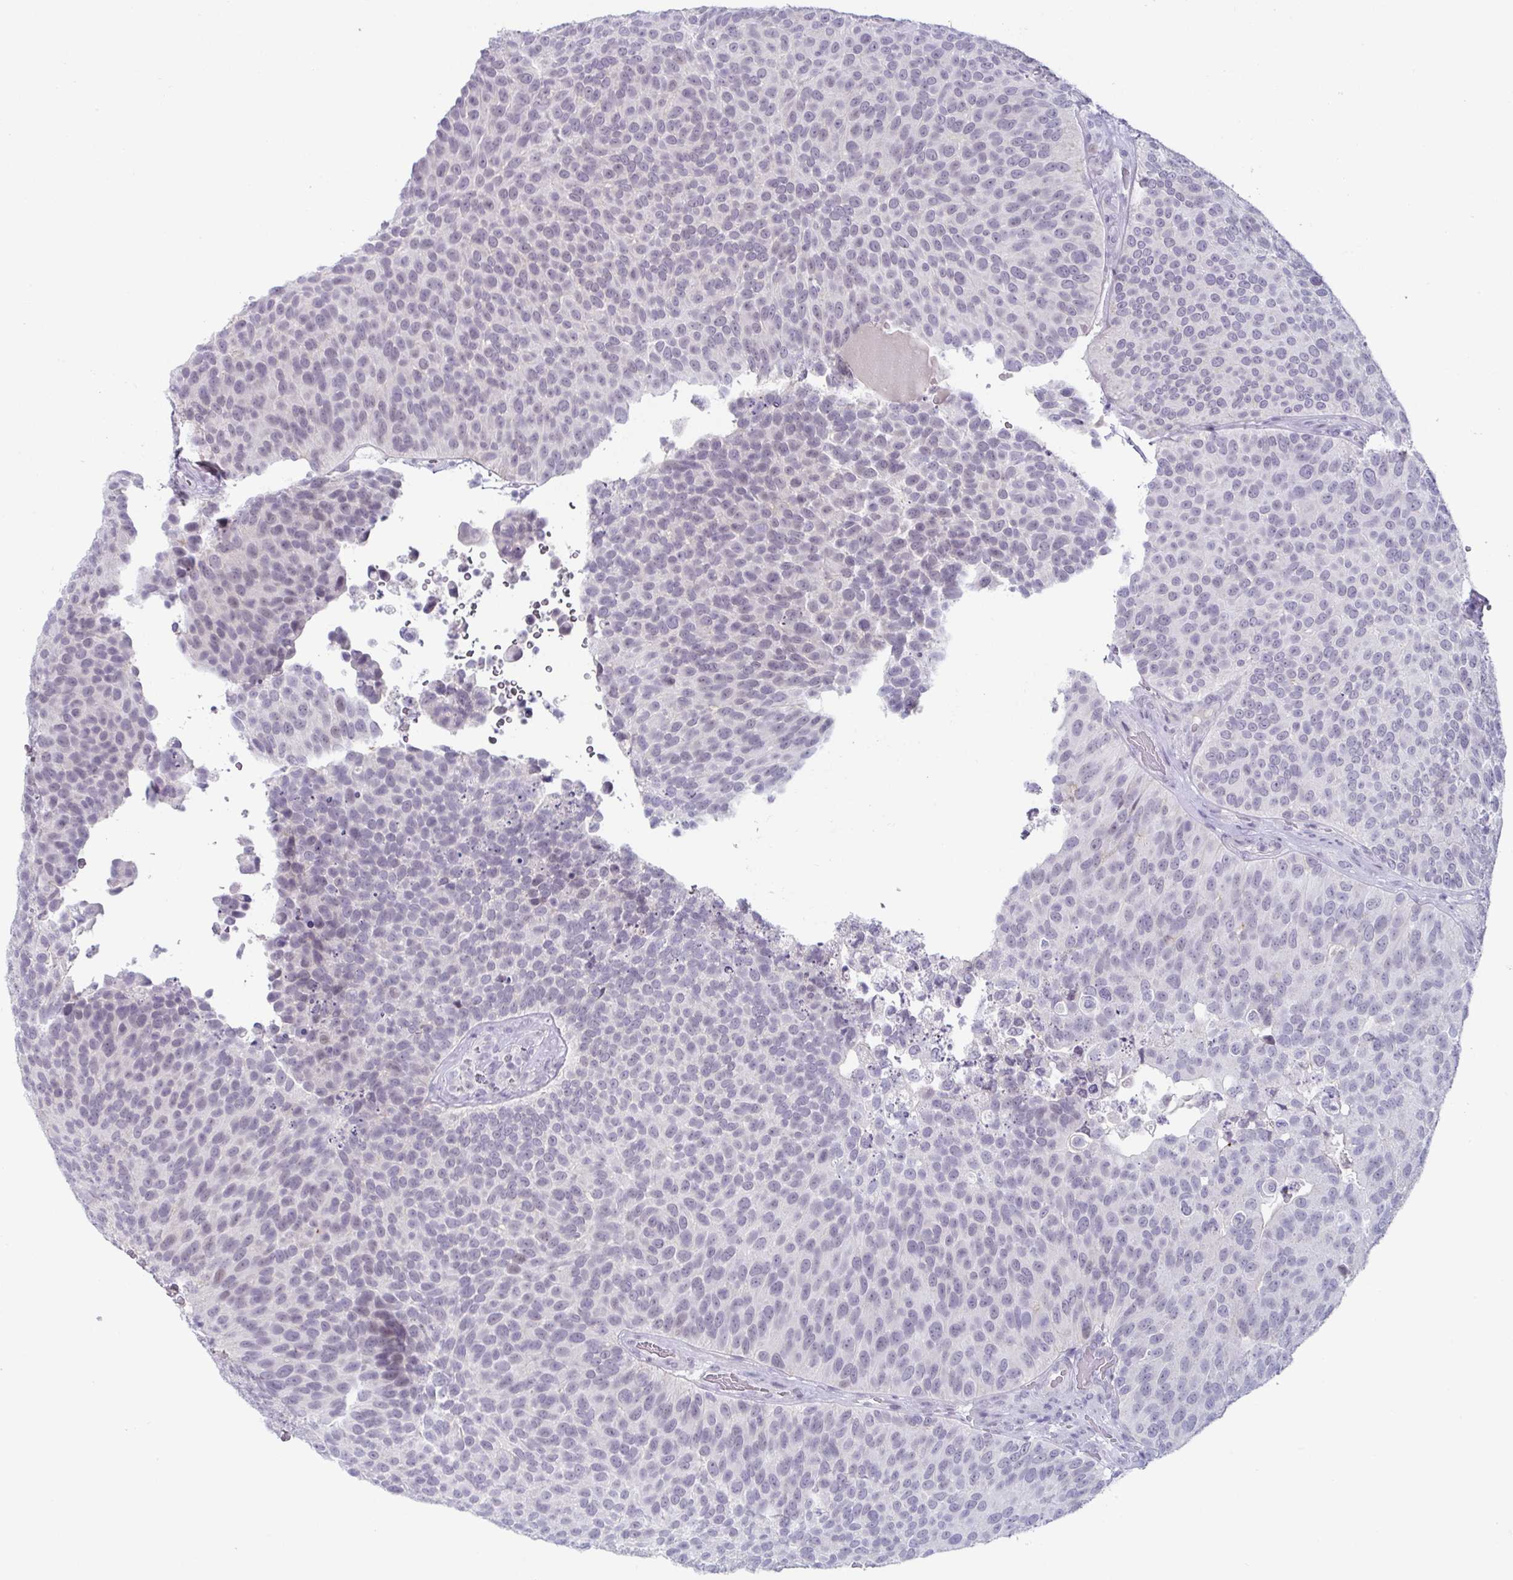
{"staining": {"intensity": "weak", "quantity": "<25%", "location": "nuclear"}, "tissue": "urothelial cancer", "cell_type": "Tumor cells", "image_type": "cancer", "snomed": [{"axis": "morphology", "description": "Urothelial carcinoma, Low grade"}, {"axis": "topography", "description": "Urinary bladder"}], "caption": "Tumor cells are negative for protein expression in human low-grade urothelial carcinoma.", "gene": "VSIG10L", "patient": {"sex": "male", "age": 76}}